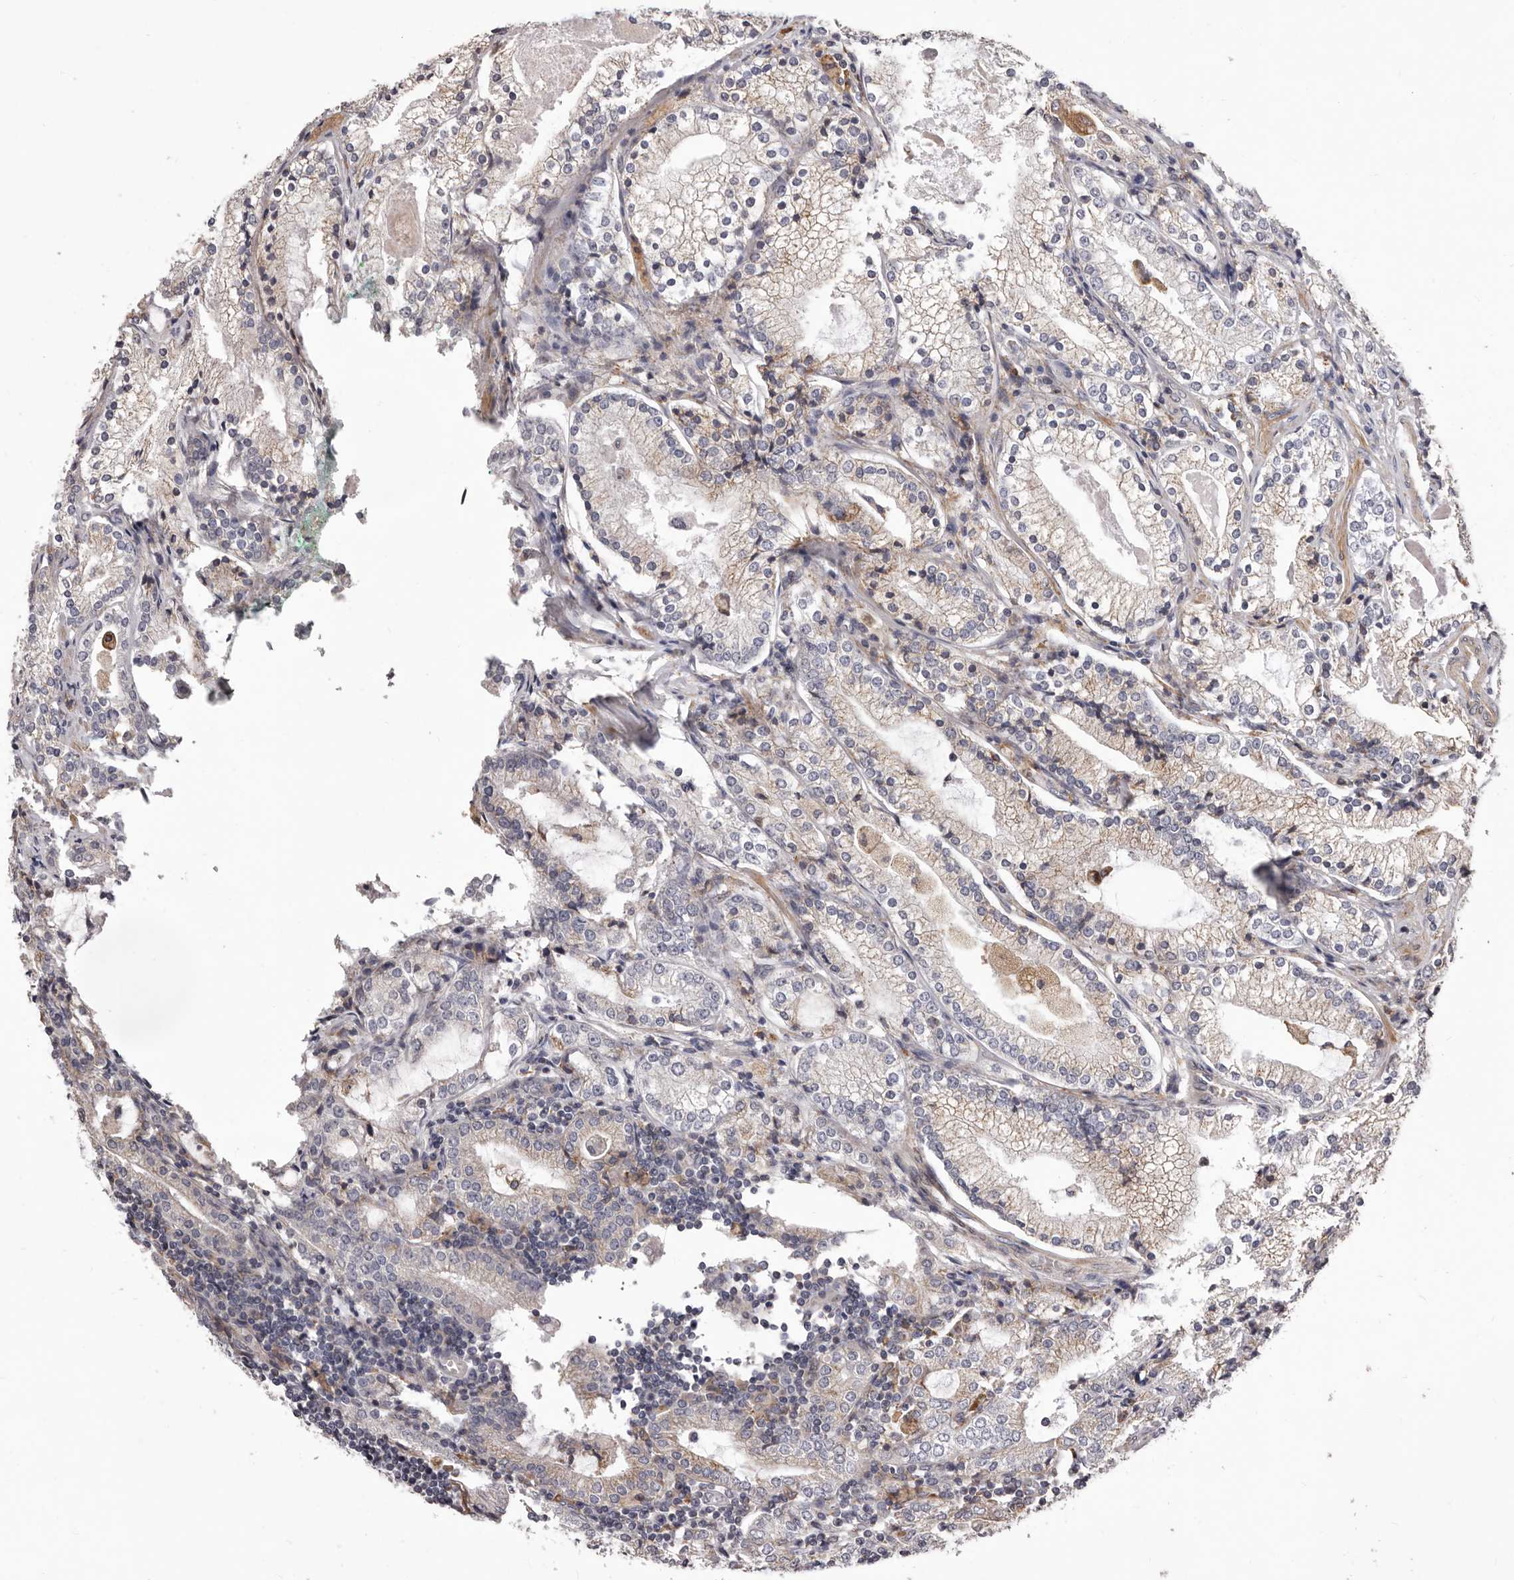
{"staining": {"intensity": "moderate", "quantity": "<25%", "location": "cytoplasmic/membranous"}, "tissue": "prostate cancer", "cell_type": "Tumor cells", "image_type": "cancer", "snomed": [{"axis": "morphology", "description": "Adenocarcinoma, High grade"}, {"axis": "topography", "description": "Prostate"}], "caption": "Protein expression analysis of human adenocarcinoma (high-grade) (prostate) reveals moderate cytoplasmic/membranous positivity in about <25% of tumor cells. (DAB (3,3'-diaminobenzidine) IHC, brown staining for protein, blue staining for nuclei).", "gene": "ALPK1", "patient": {"sex": "male", "age": 63}}